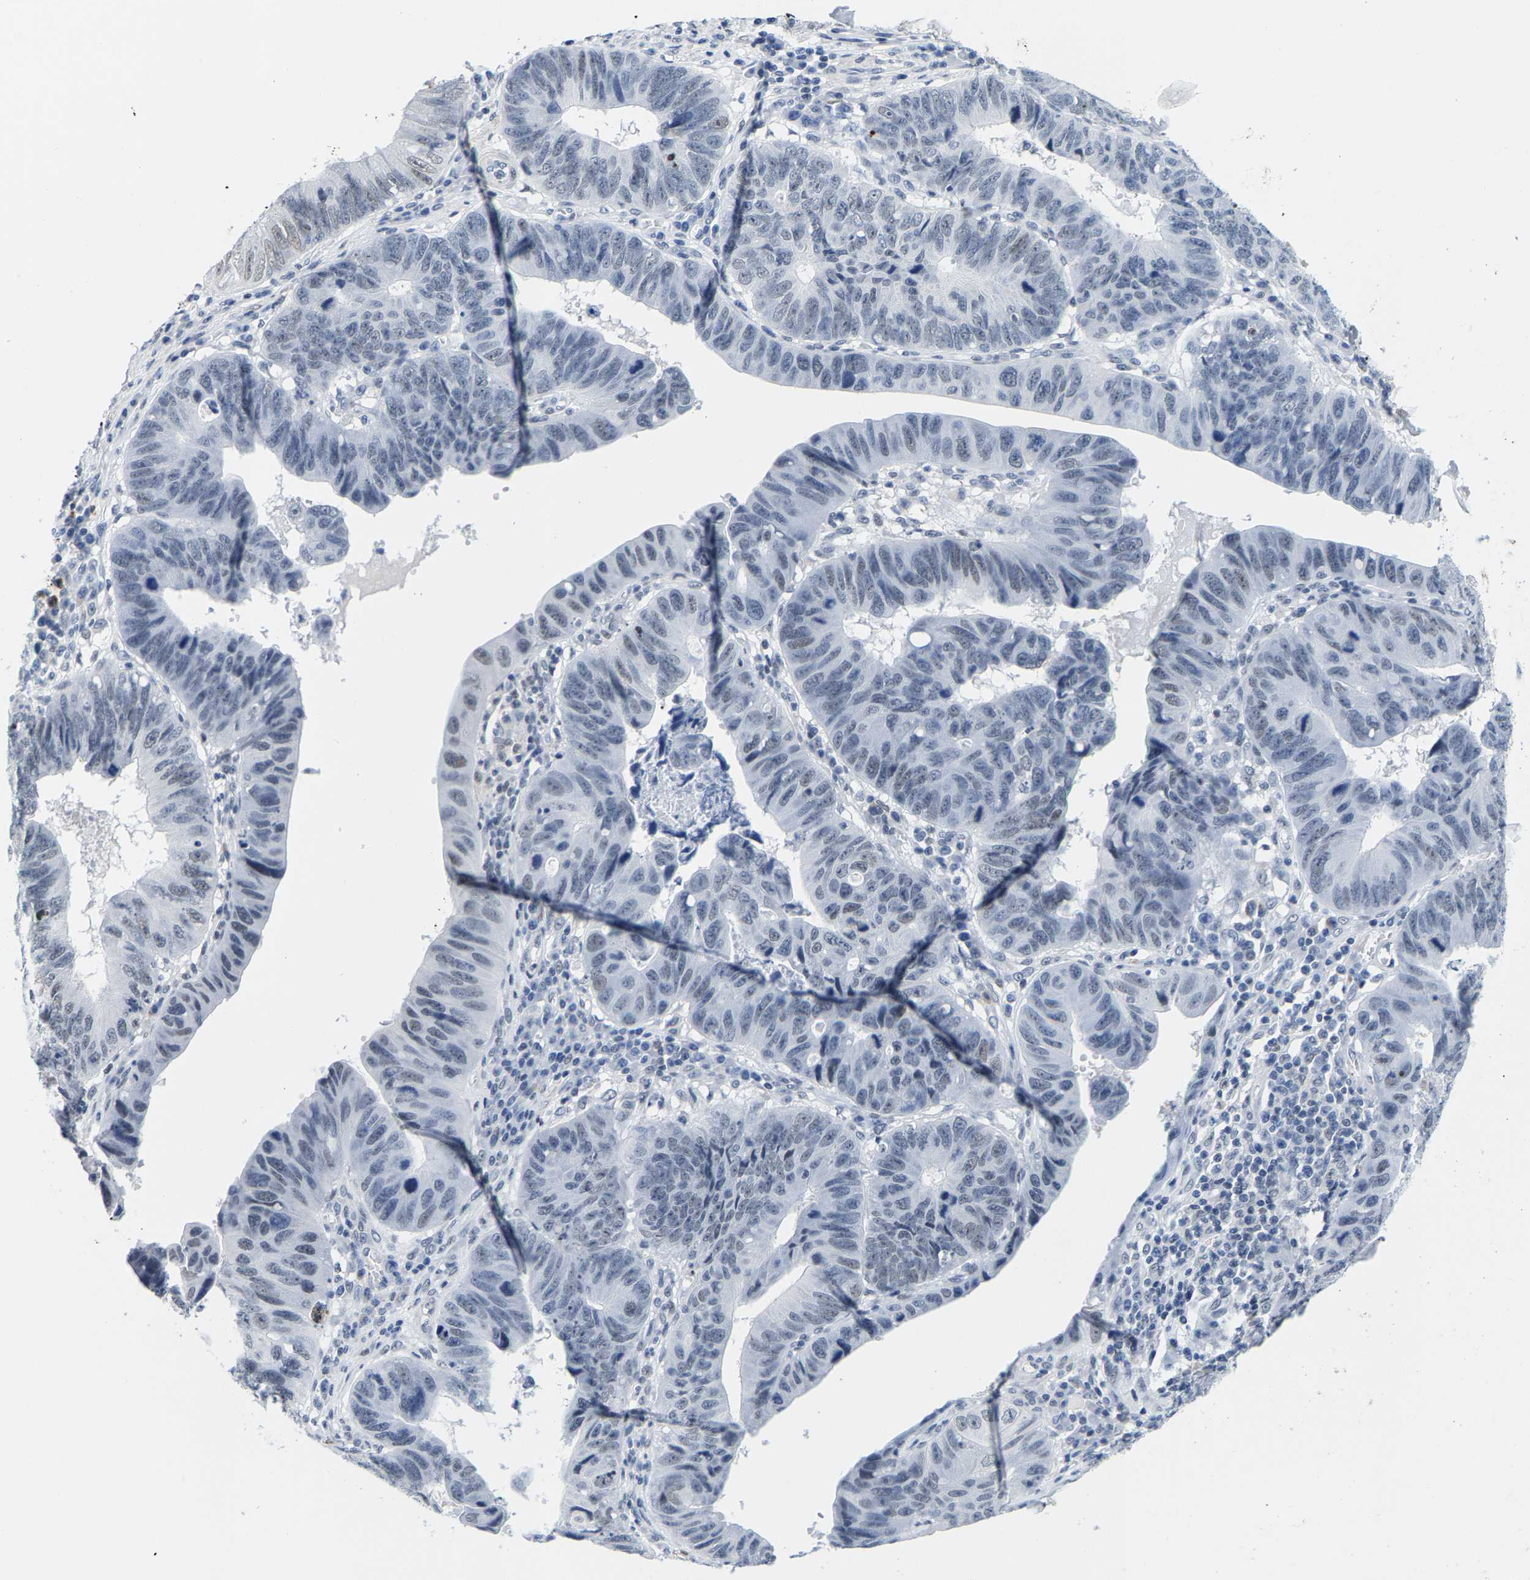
{"staining": {"intensity": "negative", "quantity": "none", "location": "none"}, "tissue": "stomach cancer", "cell_type": "Tumor cells", "image_type": "cancer", "snomed": [{"axis": "morphology", "description": "Adenocarcinoma, NOS"}, {"axis": "topography", "description": "Stomach"}], "caption": "Tumor cells show no significant protein positivity in stomach adenocarcinoma.", "gene": "SETD1B", "patient": {"sex": "male", "age": 59}}